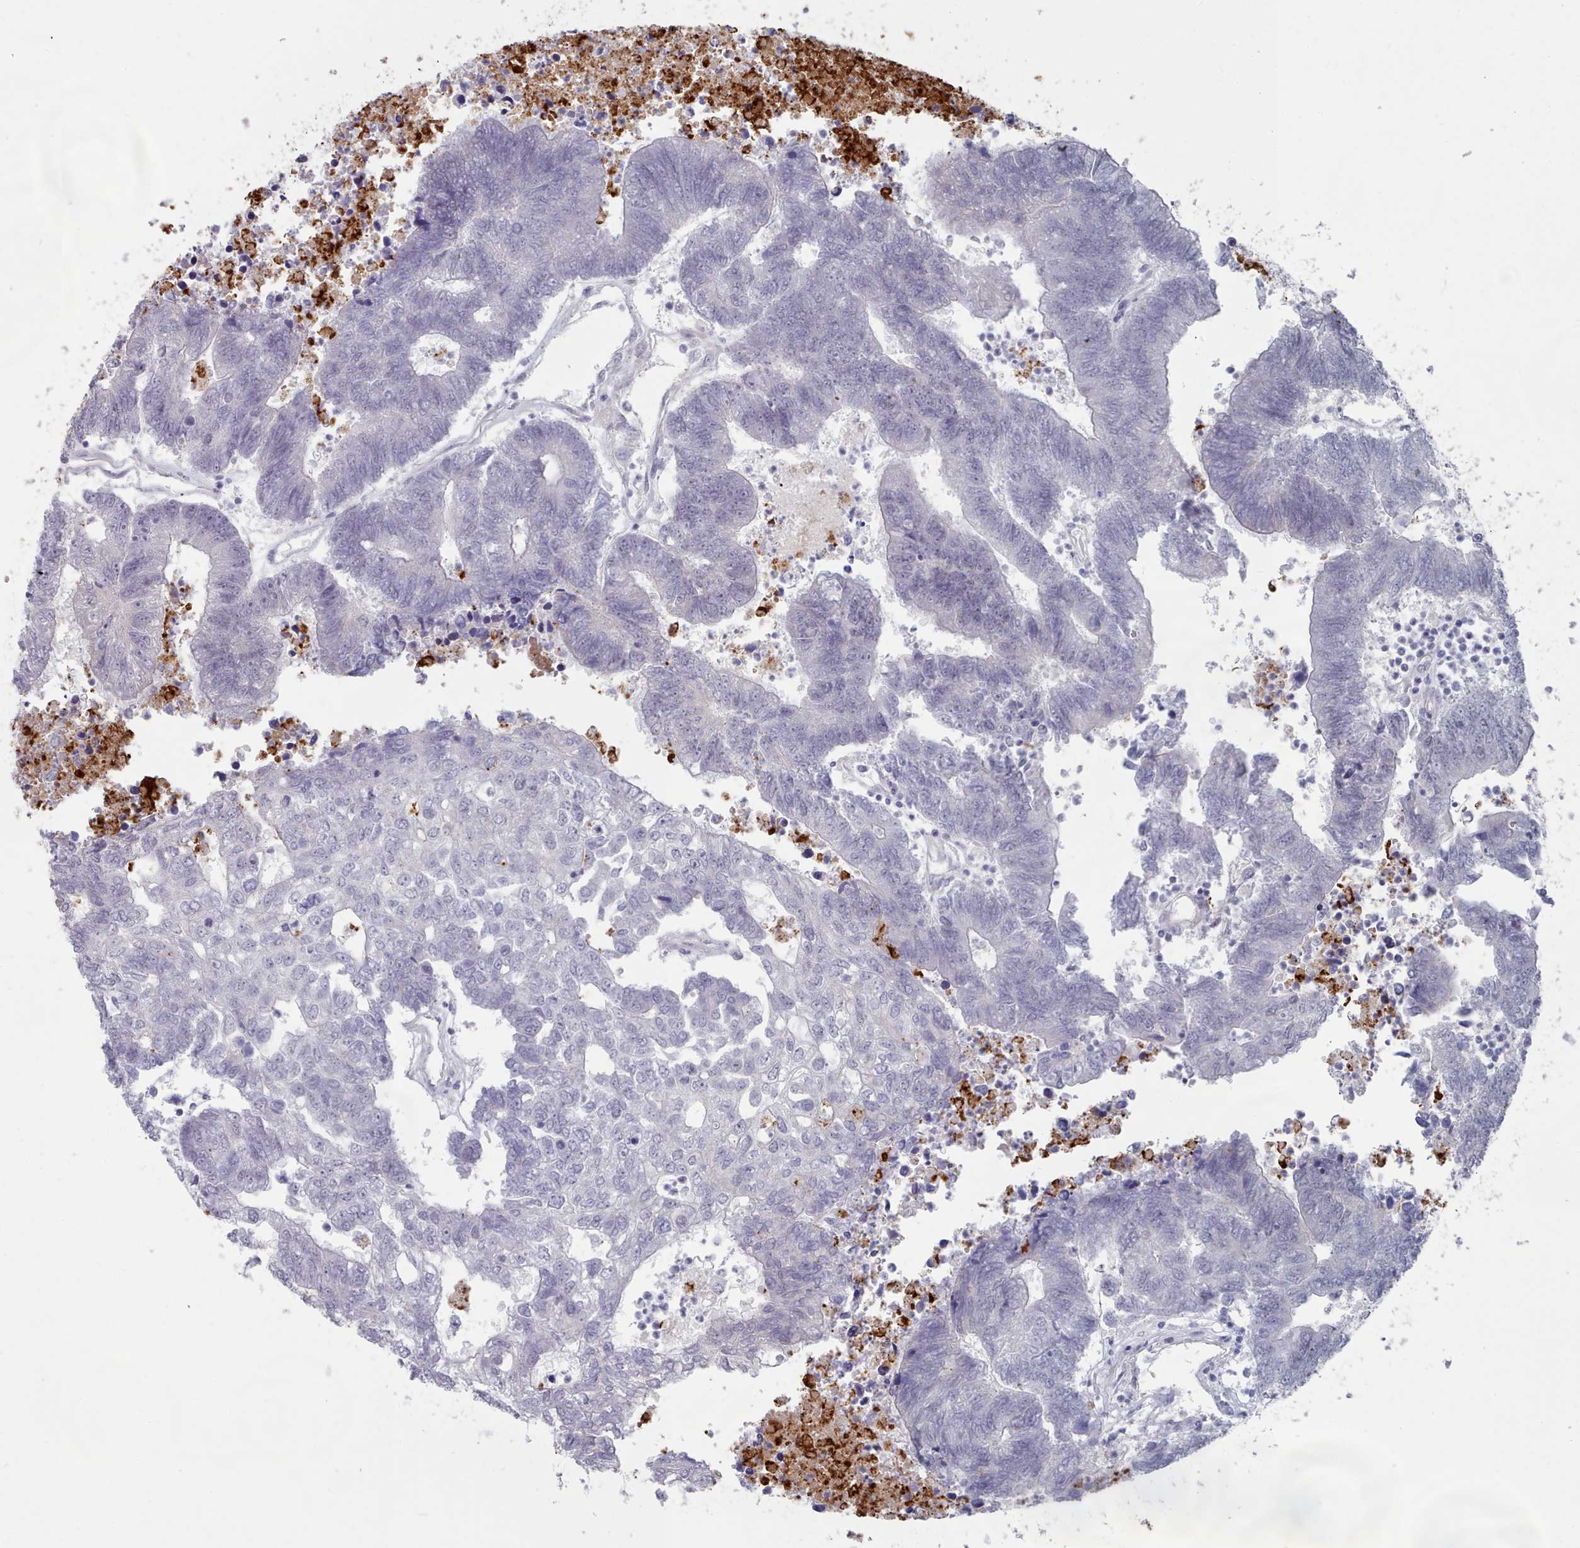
{"staining": {"intensity": "weak", "quantity": "25%-75%", "location": "cytoplasmic/membranous"}, "tissue": "colorectal cancer", "cell_type": "Tumor cells", "image_type": "cancer", "snomed": [{"axis": "morphology", "description": "Adenocarcinoma, NOS"}, {"axis": "topography", "description": "Colon"}], "caption": "Colorectal cancer (adenocarcinoma) tissue reveals weak cytoplasmic/membranous positivity in about 25%-75% of tumor cells, visualized by immunohistochemistry.", "gene": "TRARG1", "patient": {"sex": "female", "age": 48}}